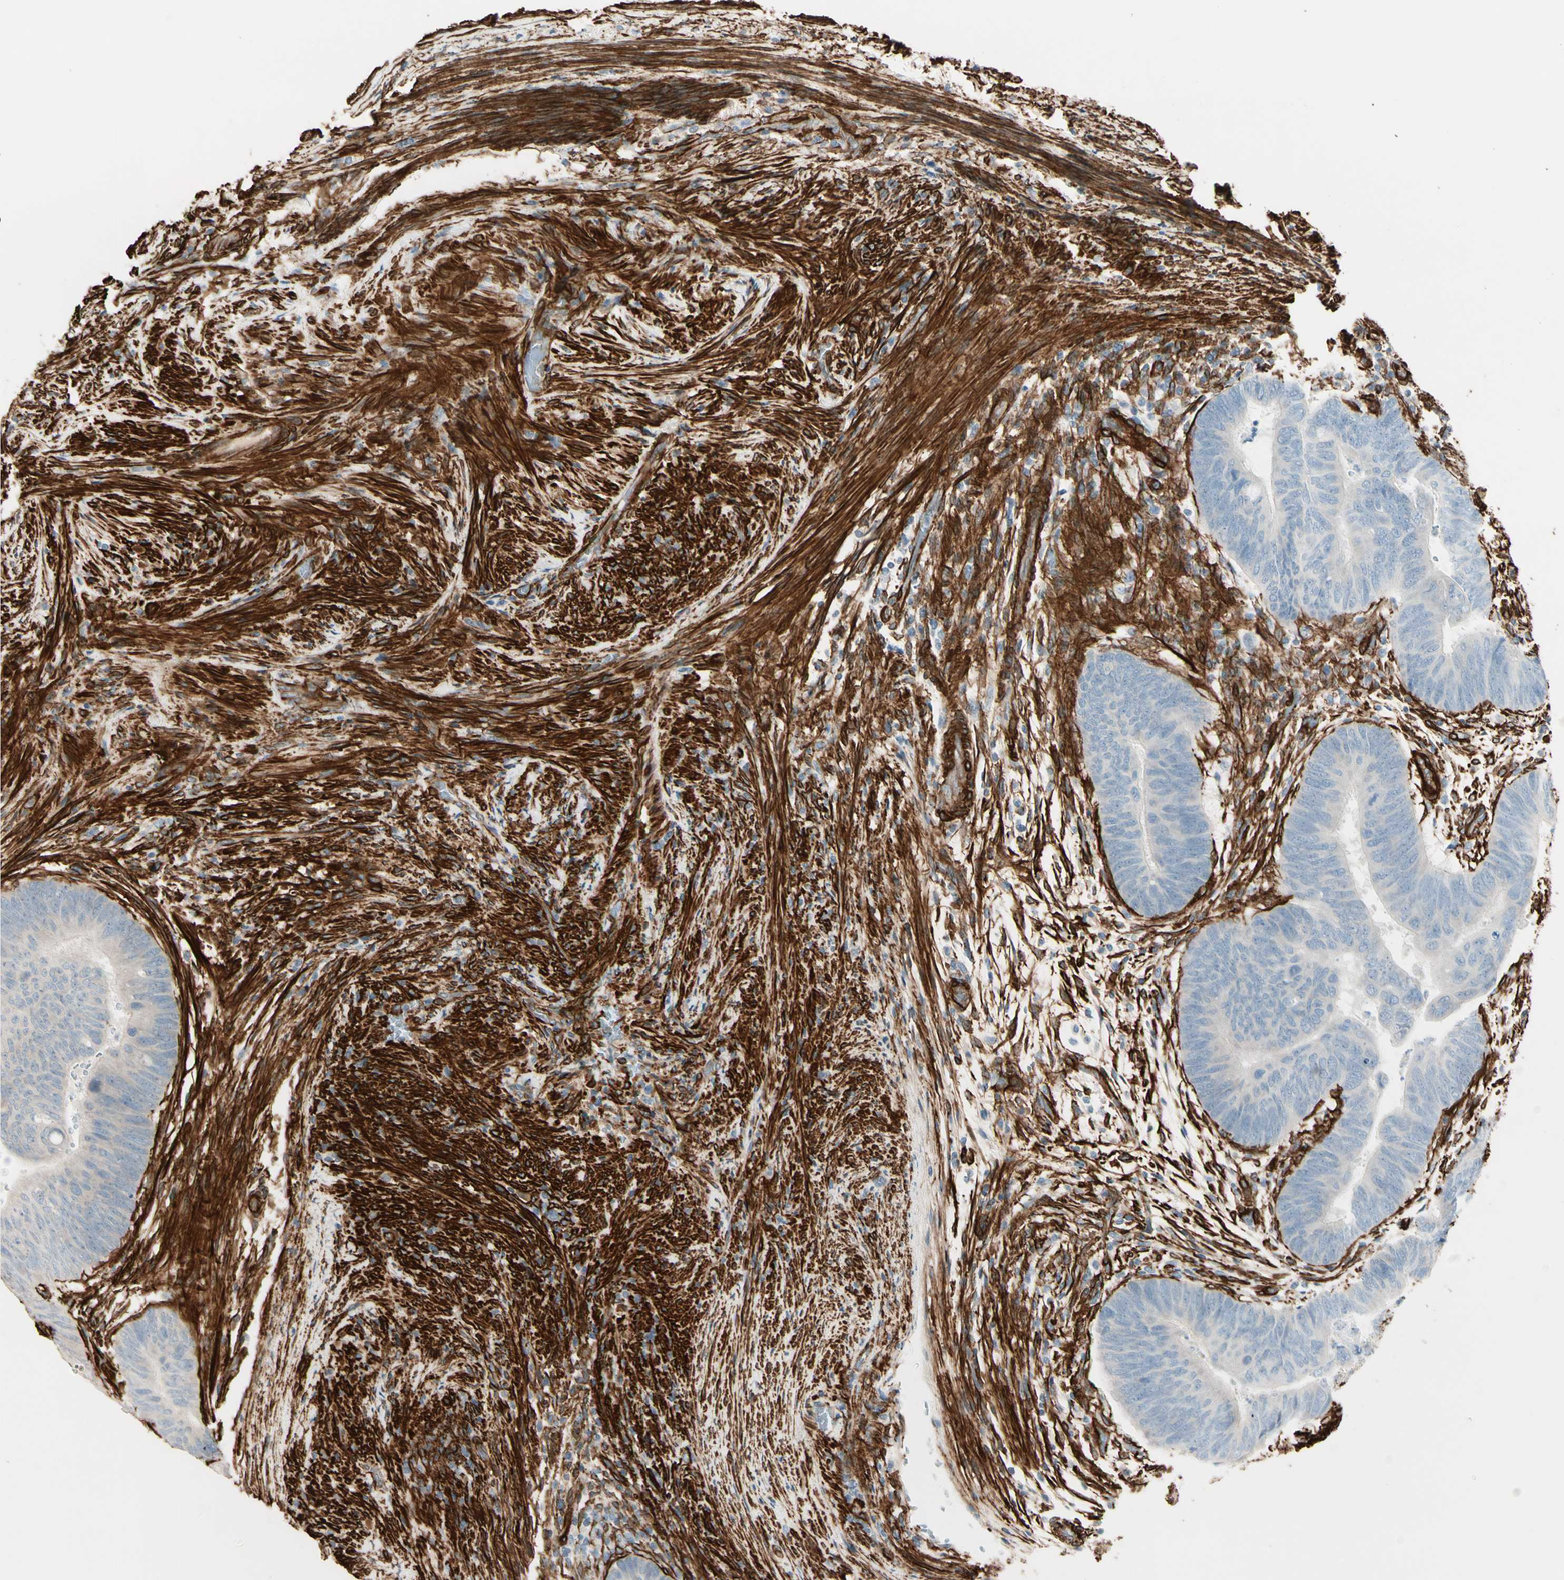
{"staining": {"intensity": "negative", "quantity": "none", "location": "none"}, "tissue": "colorectal cancer", "cell_type": "Tumor cells", "image_type": "cancer", "snomed": [{"axis": "morphology", "description": "Normal tissue, NOS"}, {"axis": "morphology", "description": "Adenocarcinoma, NOS"}, {"axis": "topography", "description": "Rectum"}, {"axis": "topography", "description": "Peripheral nerve tissue"}], "caption": "The immunohistochemistry (IHC) histopathology image has no significant positivity in tumor cells of colorectal cancer tissue. (Stains: DAB IHC with hematoxylin counter stain, Microscopy: brightfield microscopy at high magnification).", "gene": "CALD1", "patient": {"sex": "male", "age": 92}}